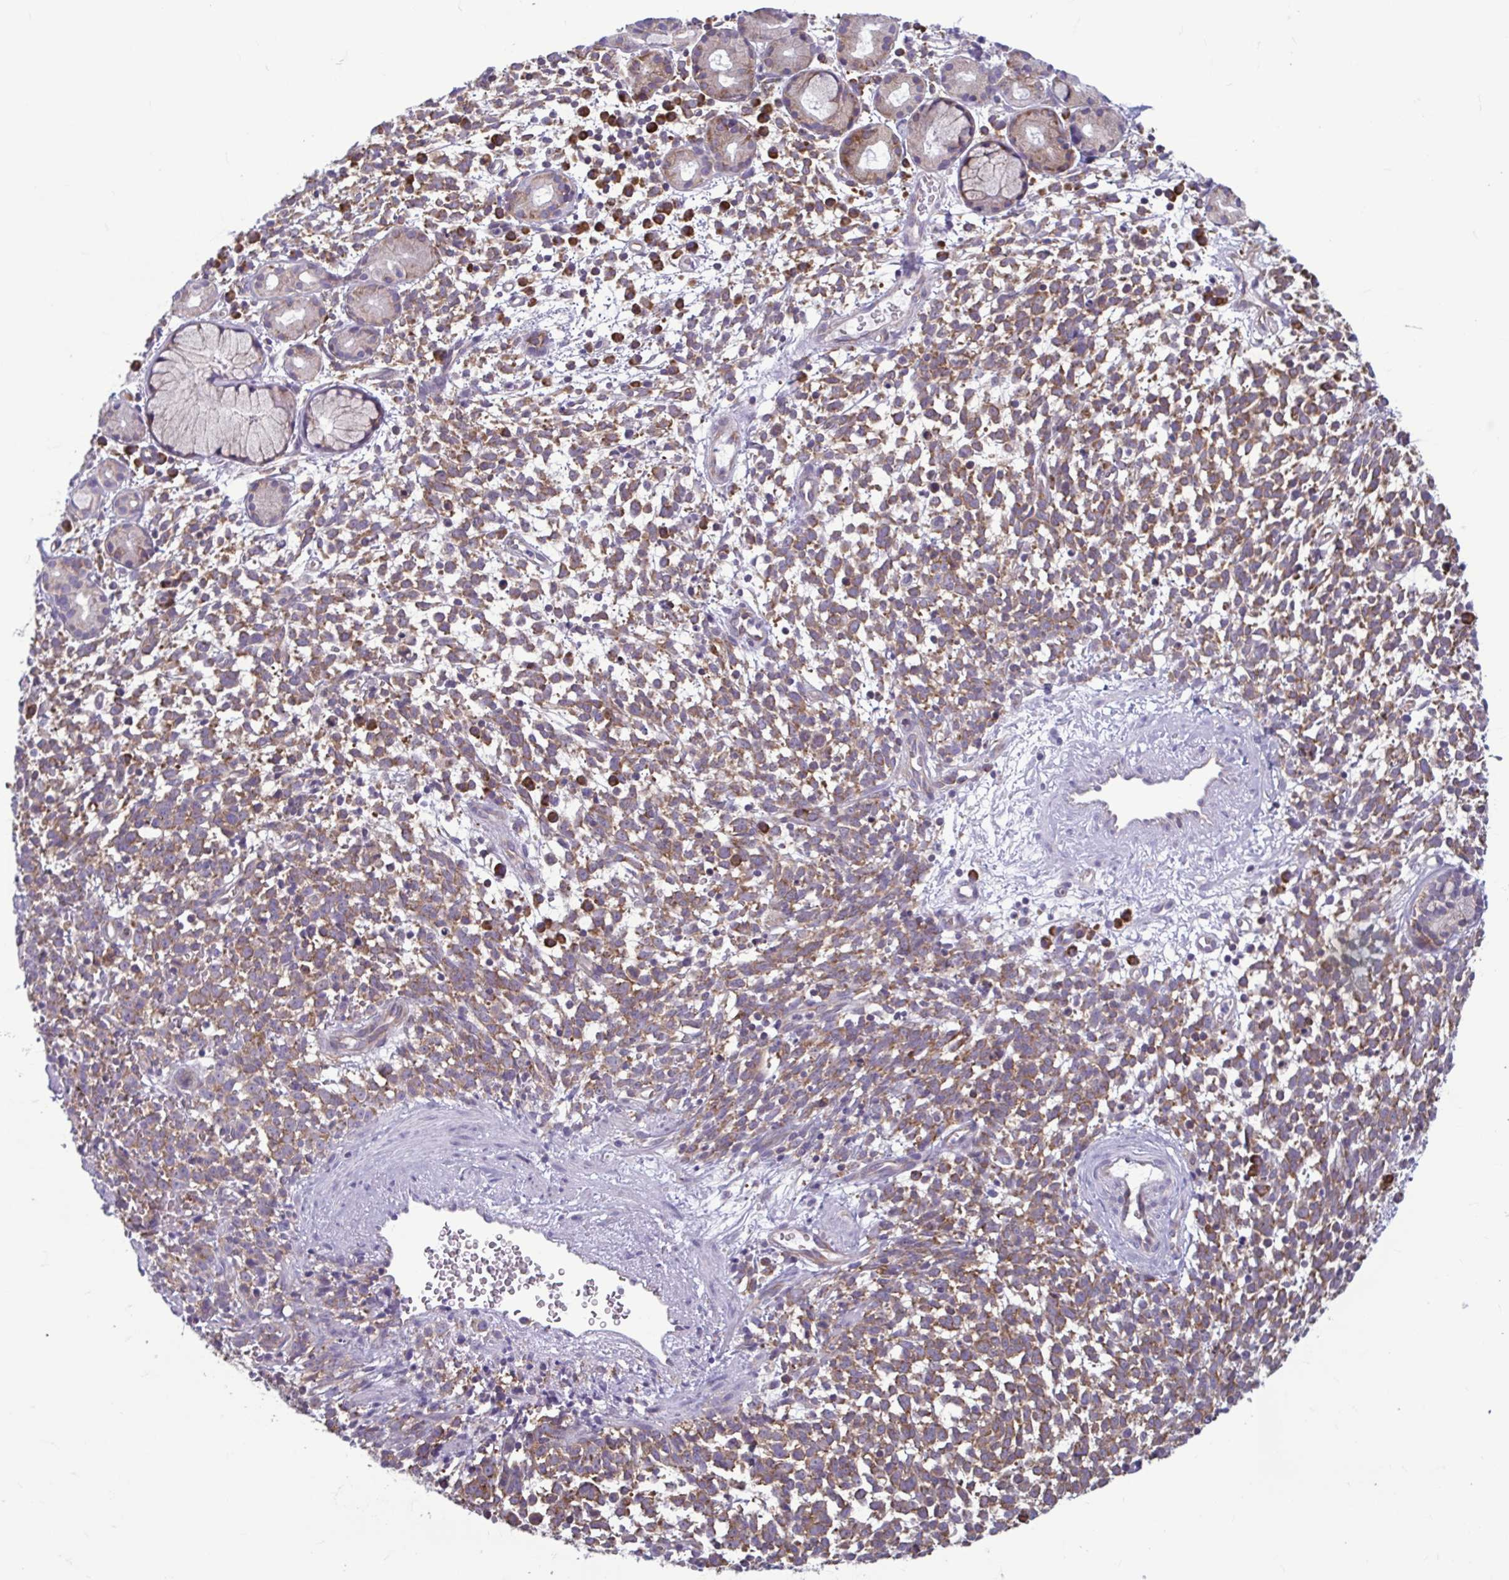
{"staining": {"intensity": "moderate", "quantity": ">75%", "location": "cytoplasmic/membranous"}, "tissue": "melanoma", "cell_type": "Tumor cells", "image_type": "cancer", "snomed": [{"axis": "morphology", "description": "Malignant melanoma, NOS"}, {"axis": "topography", "description": "Skin"}], "caption": "Protein staining of melanoma tissue displays moderate cytoplasmic/membranous expression in approximately >75% of tumor cells.", "gene": "RPS16", "patient": {"sex": "female", "age": 70}}